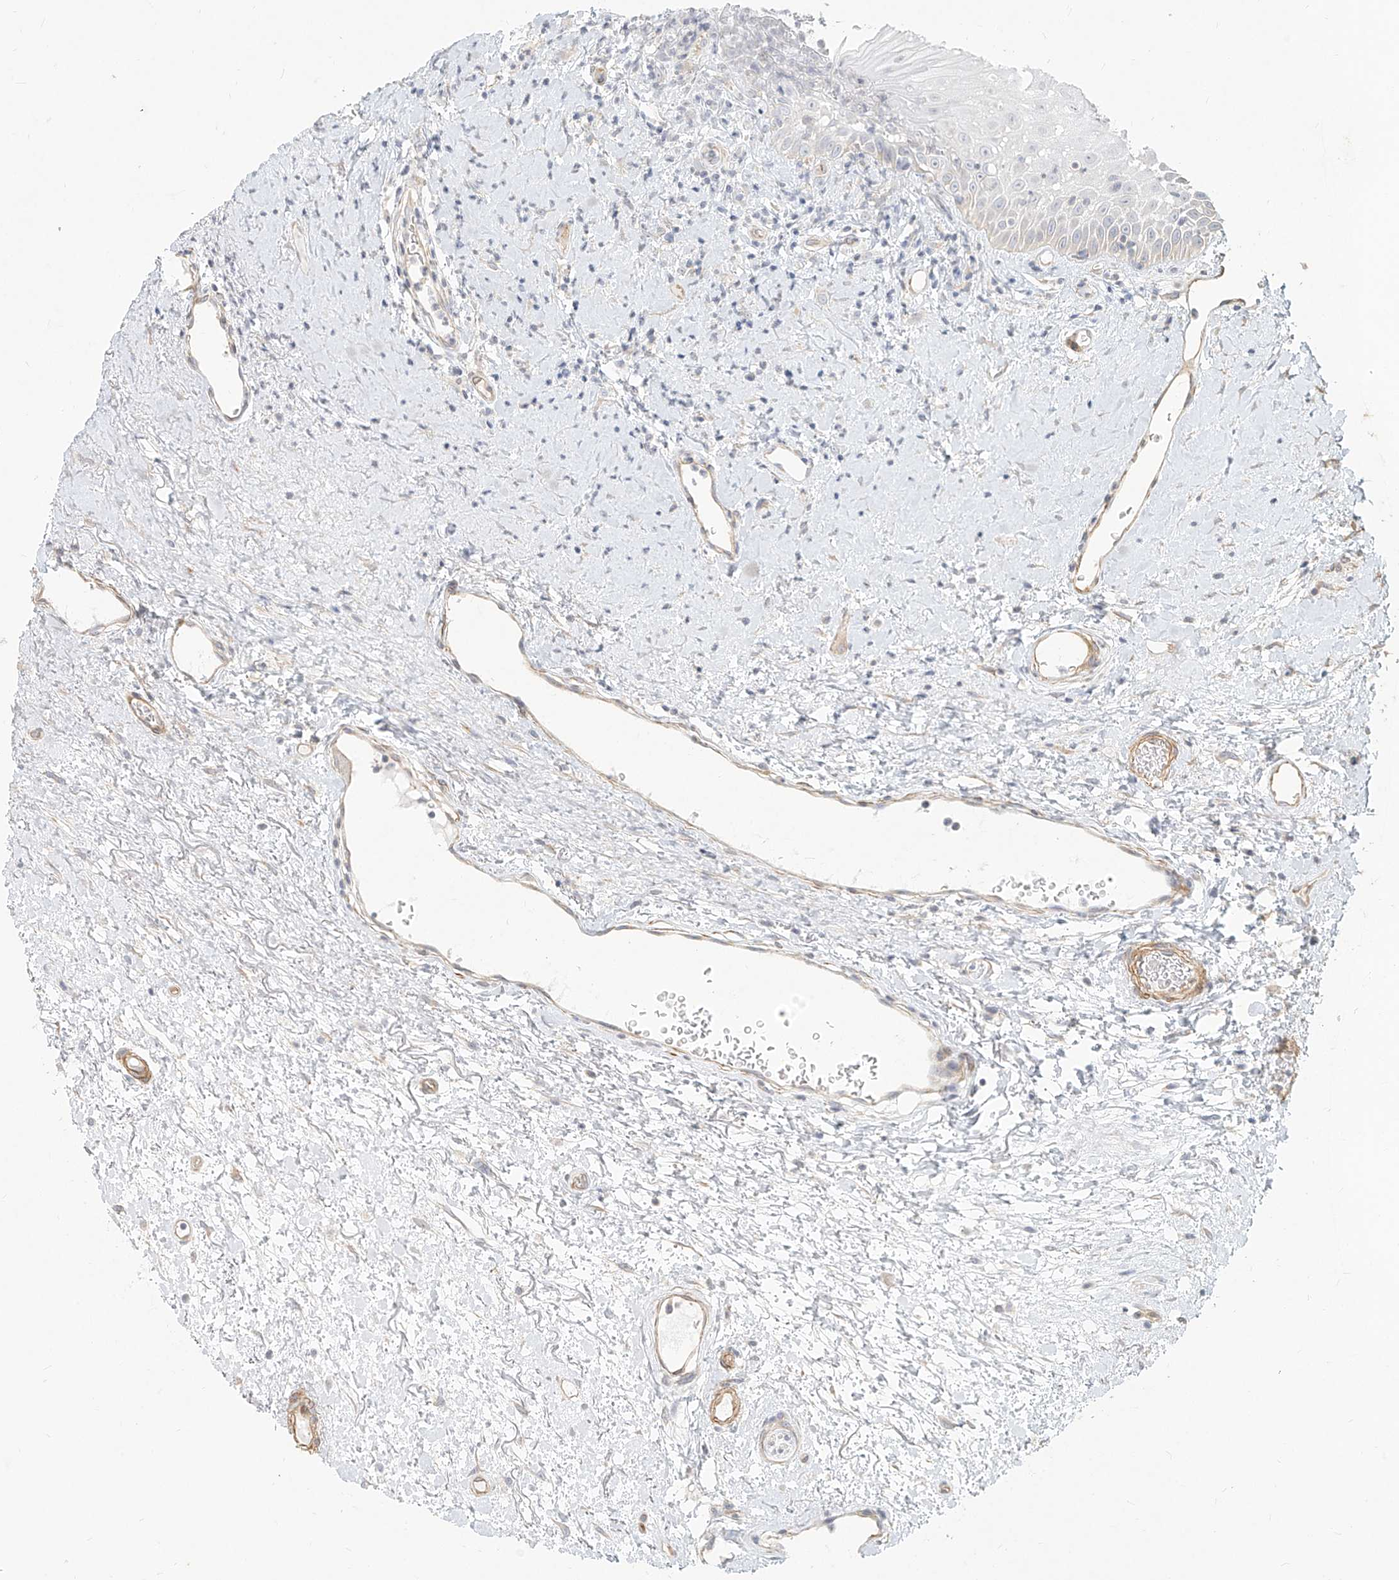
{"staining": {"intensity": "negative", "quantity": "none", "location": "none"}, "tissue": "oral mucosa", "cell_type": "Squamous epithelial cells", "image_type": "normal", "snomed": [{"axis": "morphology", "description": "Normal tissue, NOS"}, {"axis": "topography", "description": "Oral tissue"}], "caption": "DAB (3,3'-diaminobenzidine) immunohistochemical staining of normal oral mucosa exhibits no significant expression in squamous epithelial cells. (IHC, brightfield microscopy, high magnification).", "gene": "ITPKB", "patient": {"sex": "female", "age": 76}}